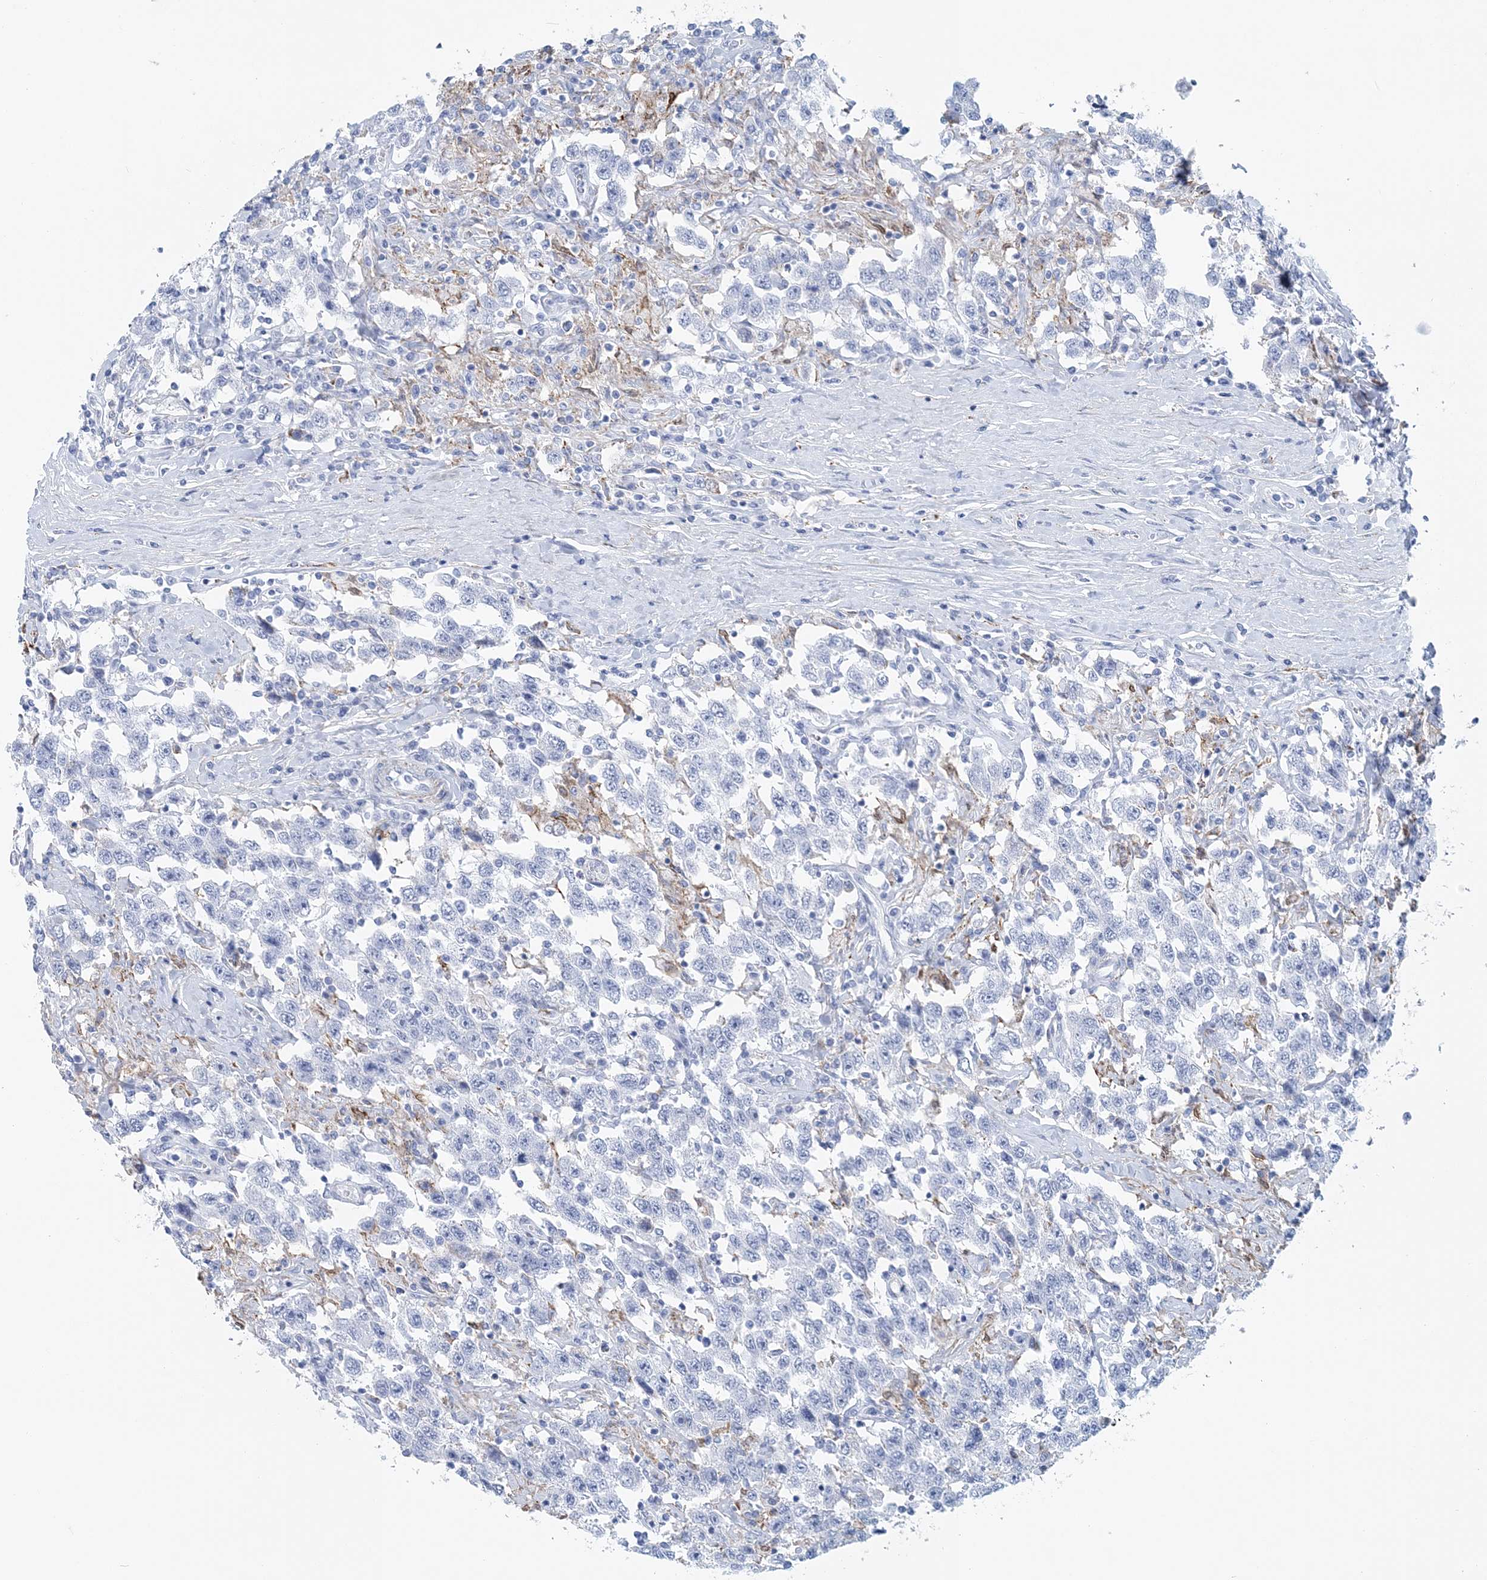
{"staining": {"intensity": "negative", "quantity": "none", "location": "none"}, "tissue": "testis cancer", "cell_type": "Tumor cells", "image_type": "cancer", "snomed": [{"axis": "morphology", "description": "Seminoma, NOS"}, {"axis": "topography", "description": "Testis"}], "caption": "A photomicrograph of testis cancer stained for a protein reveals no brown staining in tumor cells. (Brightfield microscopy of DAB (3,3'-diaminobenzidine) IHC at high magnification).", "gene": "NKX6-1", "patient": {"sex": "male", "age": 41}}